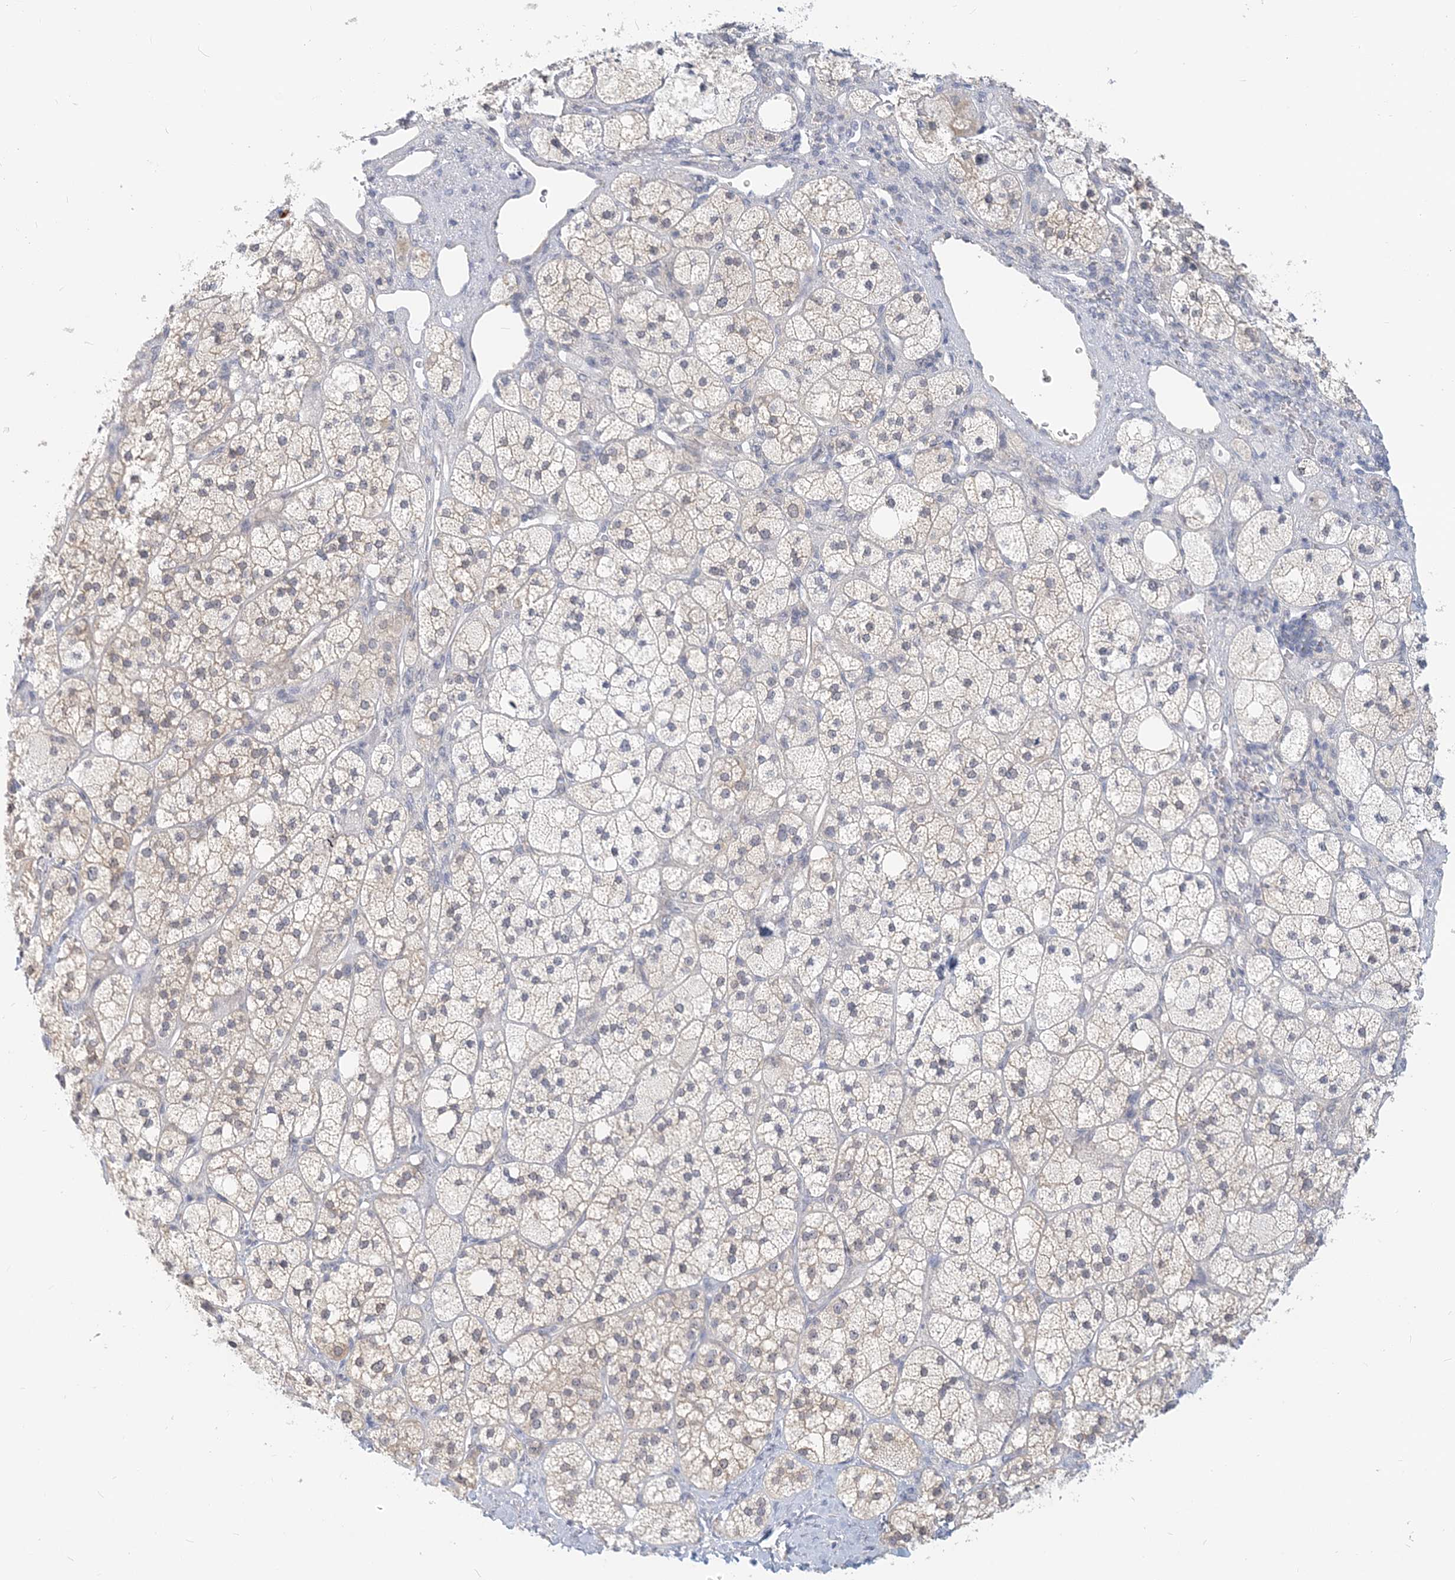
{"staining": {"intensity": "negative", "quantity": "none", "location": "none"}, "tissue": "adrenal gland", "cell_type": "Glandular cells", "image_type": "normal", "snomed": [{"axis": "morphology", "description": "Normal tissue, NOS"}, {"axis": "topography", "description": "Adrenal gland"}], "caption": "This is a histopathology image of IHC staining of unremarkable adrenal gland, which shows no staining in glandular cells. (Brightfield microscopy of DAB IHC at high magnification).", "gene": "GMPPA", "patient": {"sex": "male", "age": 61}}